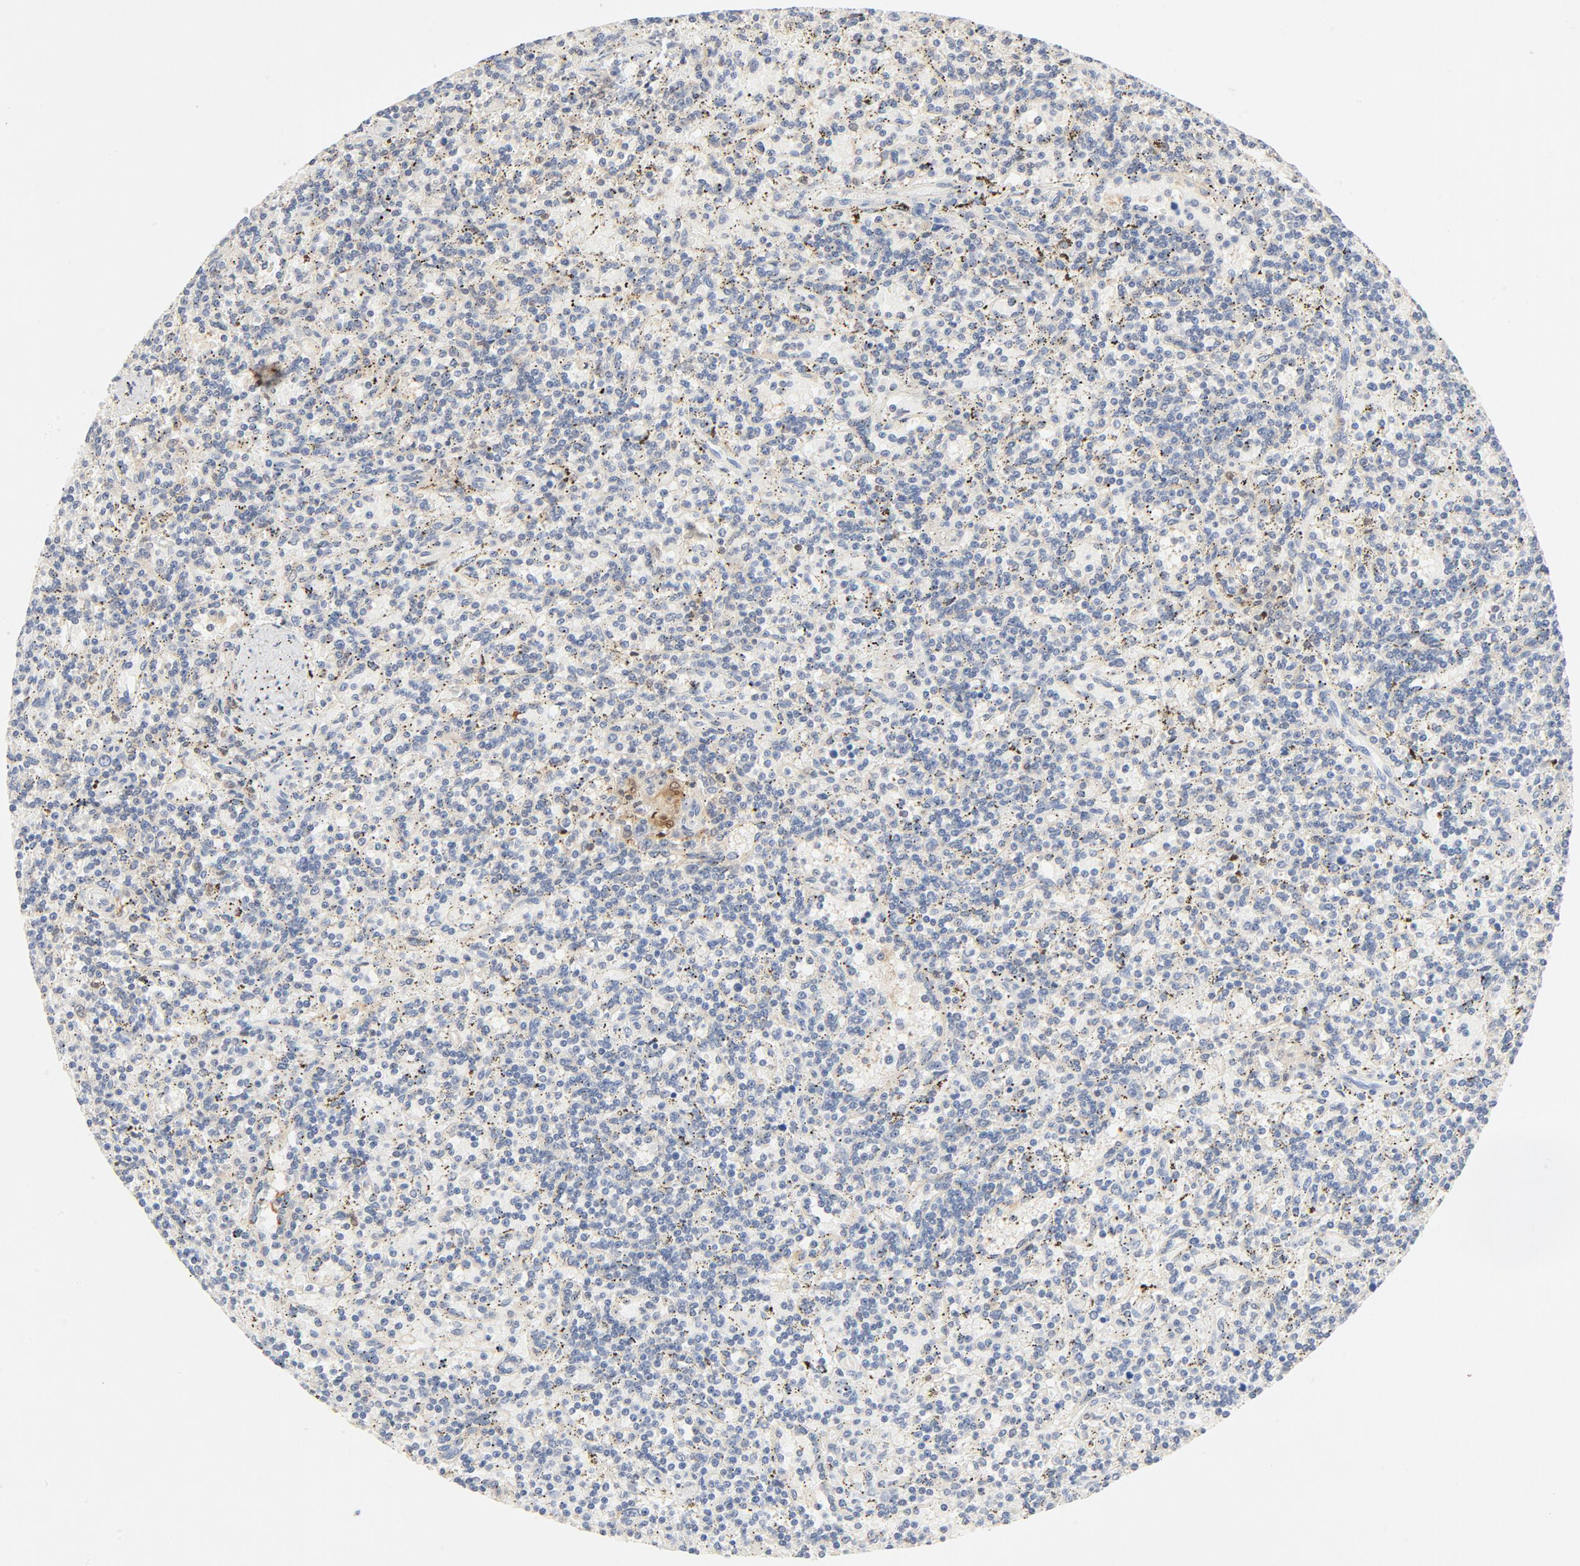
{"staining": {"intensity": "negative", "quantity": "none", "location": "none"}, "tissue": "lymphoma", "cell_type": "Tumor cells", "image_type": "cancer", "snomed": [{"axis": "morphology", "description": "Malignant lymphoma, non-Hodgkin's type, Low grade"}, {"axis": "topography", "description": "Spleen"}], "caption": "Low-grade malignant lymphoma, non-Hodgkin's type was stained to show a protein in brown. There is no significant staining in tumor cells.", "gene": "STAT1", "patient": {"sex": "male", "age": 73}}